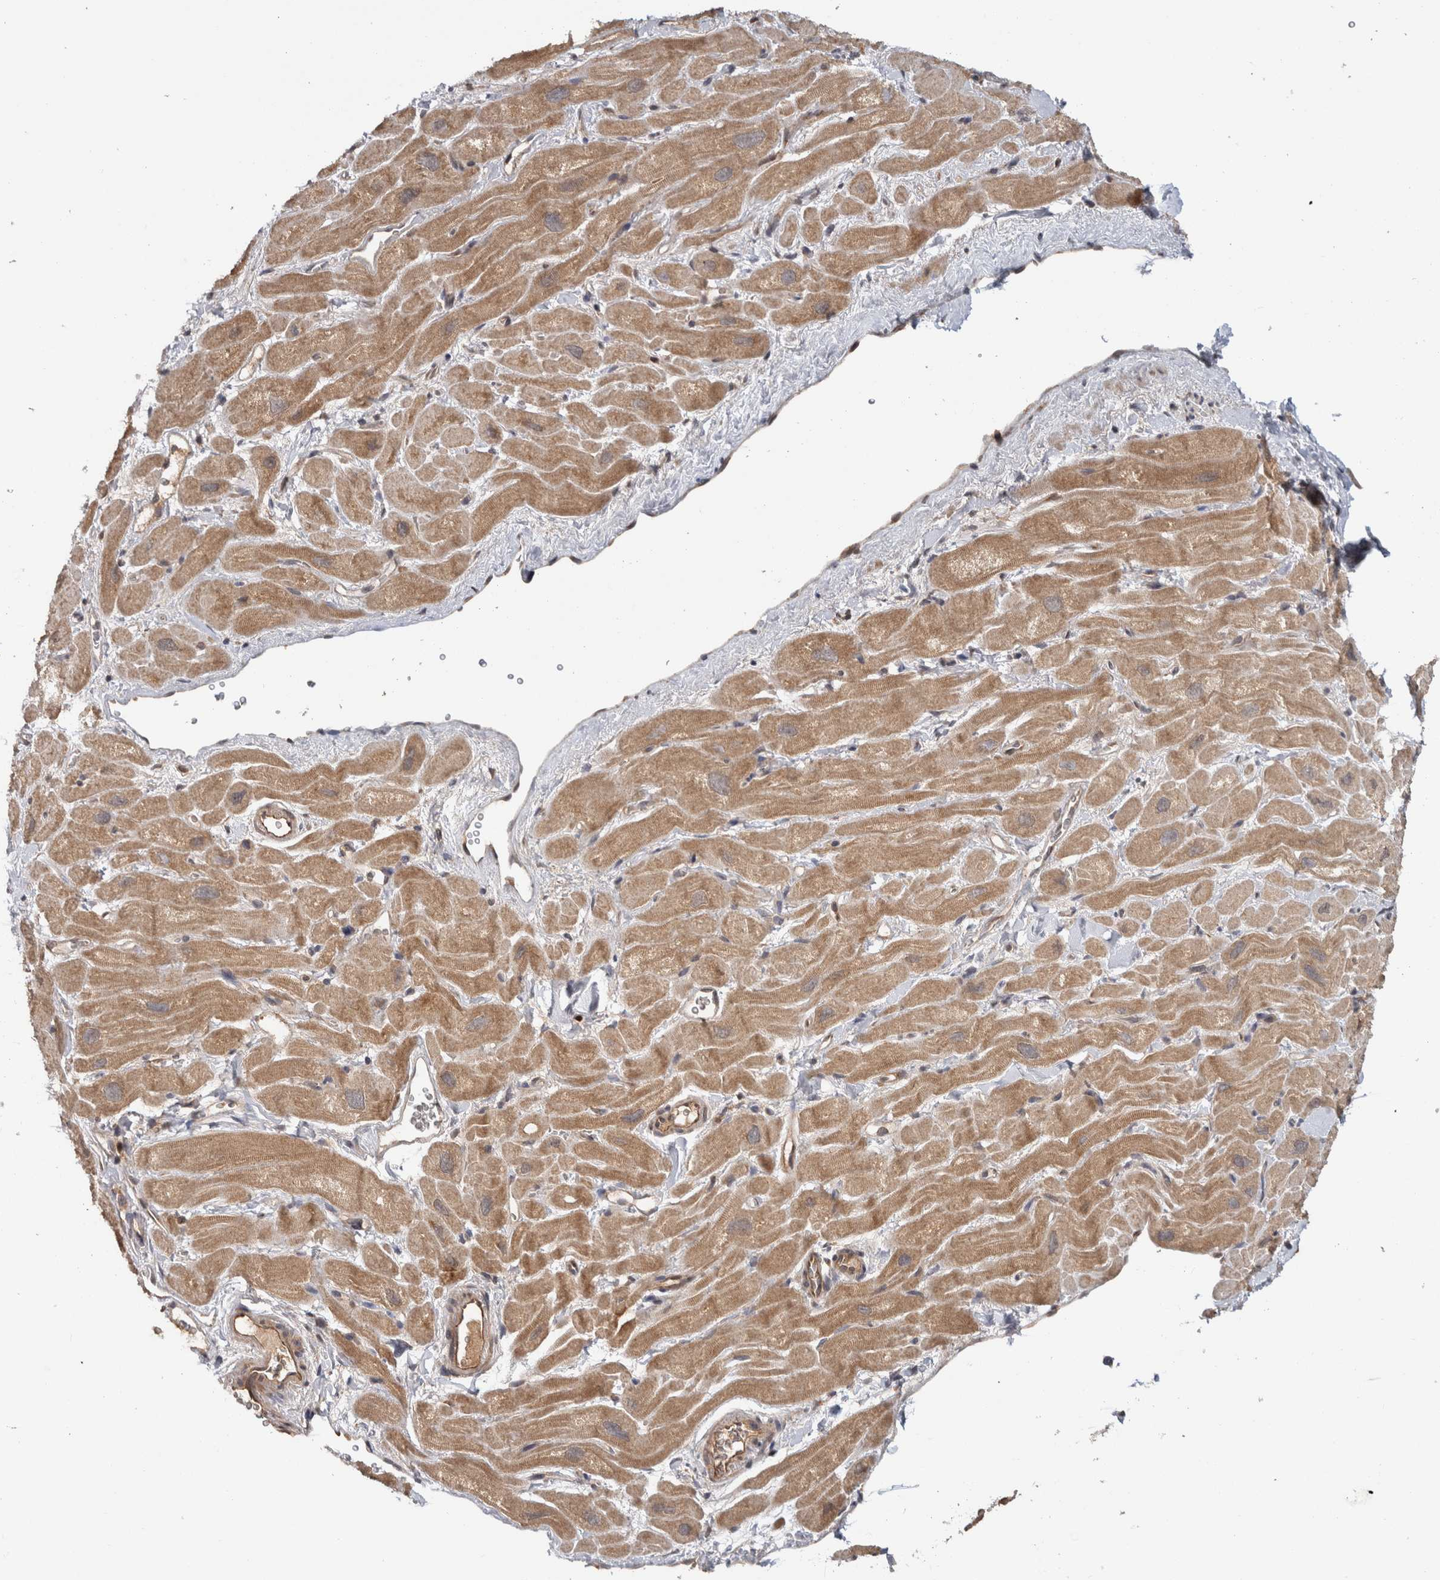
{"staining": {"intensity": "moderate", "quantity": ">75%", "location": "cytoplasmic/membranous"}, "tissue": "heart muscle", "cell_type": "Cardiomyocytes", "image_type": "normal", "snomed": [{"axis": "morphology", "description": "Normal tissue, NOS"}, {"axis": "topography", "description": "Heart"}], "caption": "Heart muscle stained for a protein reveals moderate cytoplasmic/membranous positivity in cardiomyocytes. Using DAB (brown) and hematoxylin (blue) stains, captured at high magnification using brightfield microscopy.", "gene": "HMOX2", "patient": {"sex": "male", "age": 49}}